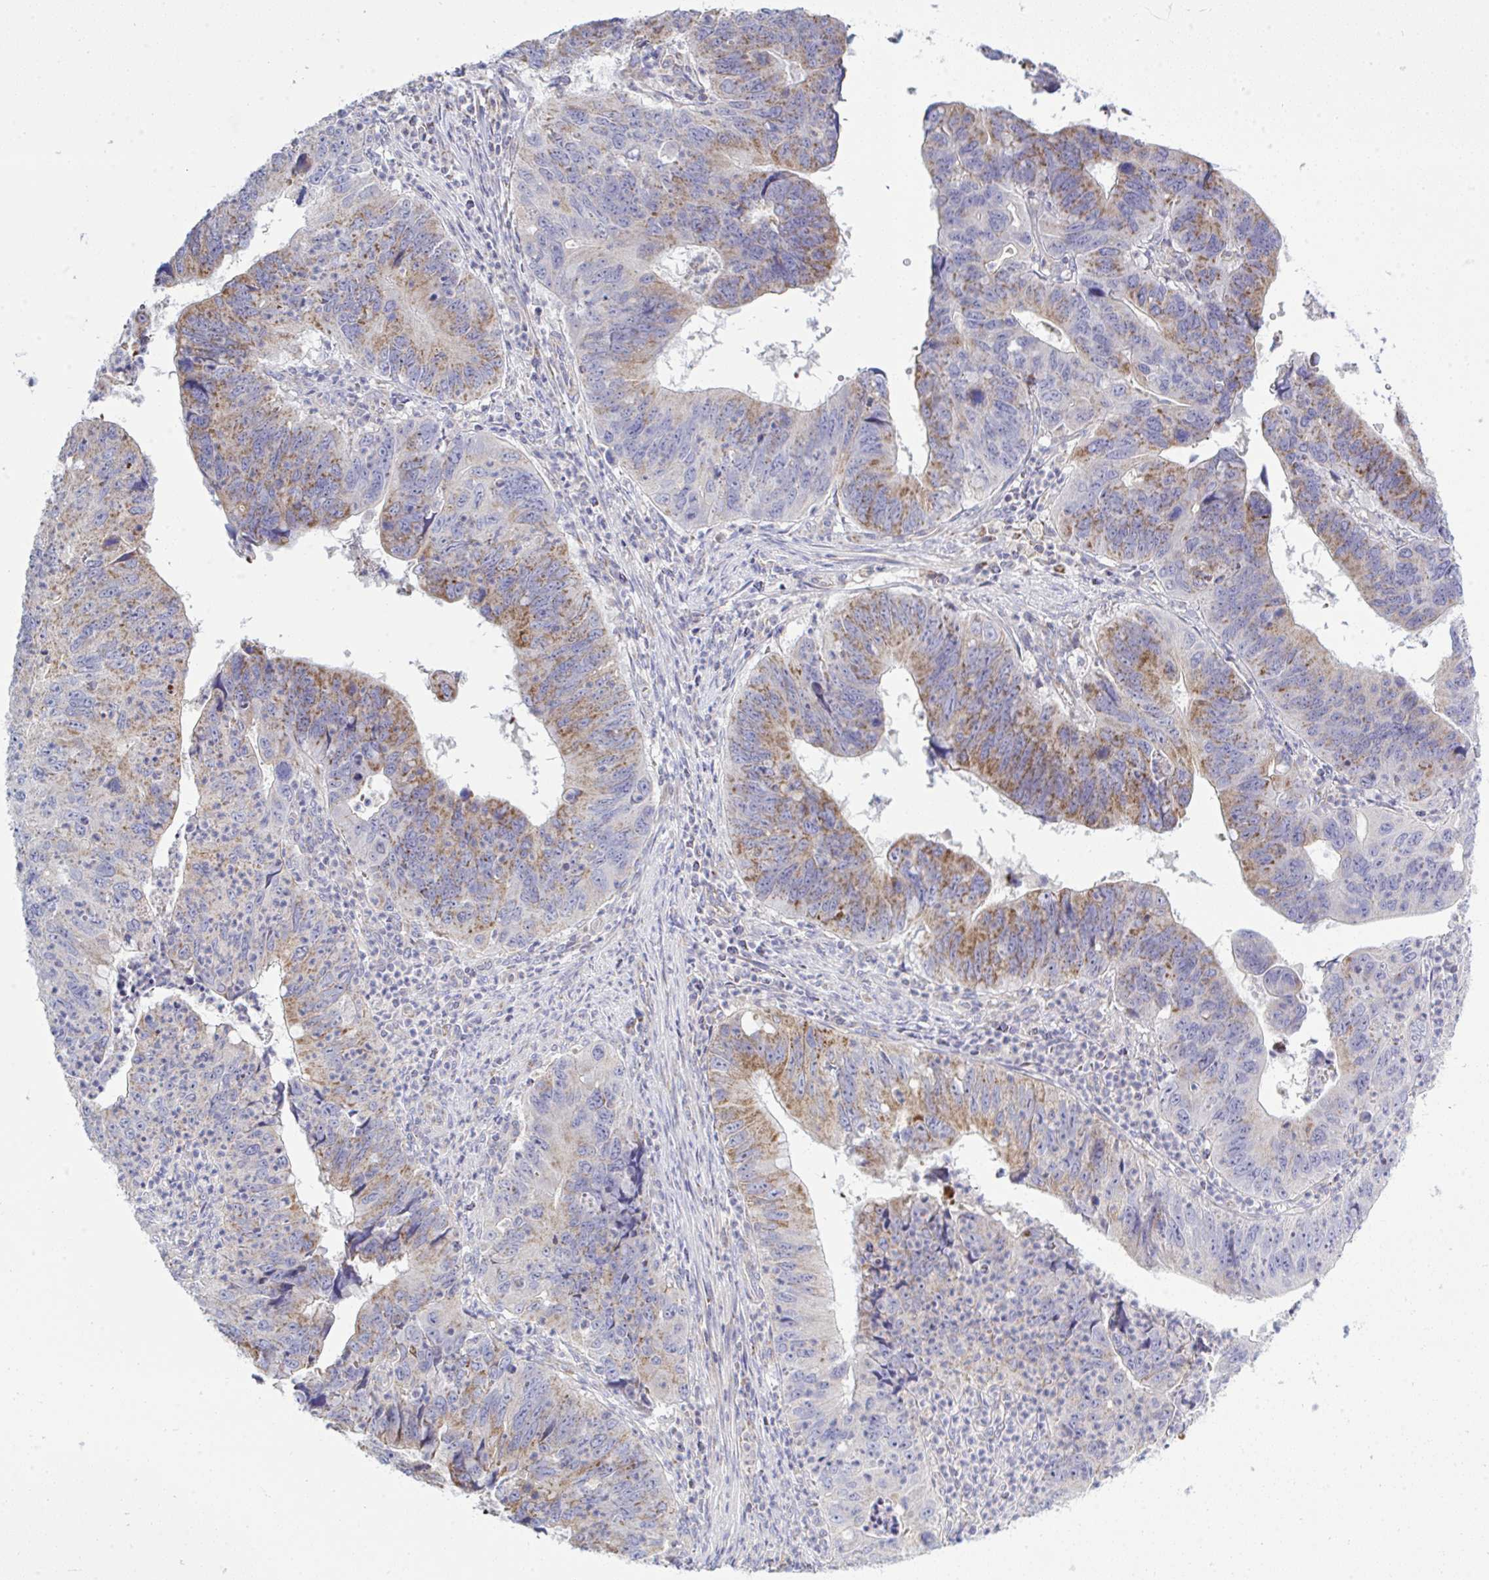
{"staining": {"intensity": "moderate", "quantity": "25%-75%", "location": "cytoplasmic/membranous"}, "tissue": "stomach cancer", "cell_type": "Tumor cells", "image_type": "cancer", "snomed": [{"axis": "morphology", "description": "Adenocarcinoma, NOS"}, {"axis": "topography", "description": "Stomach"}], "caption": "An immunohistochemistry (IHC) histopathology image of neoplastic tissue is shown. Protein staining in brown labels moderate cytoplasmic/membranous positivity in adenocarcinoma (stomach) within tumor cells.", "gene": "NDUFA7", "patient": {"sex": "male", "age": 59}}